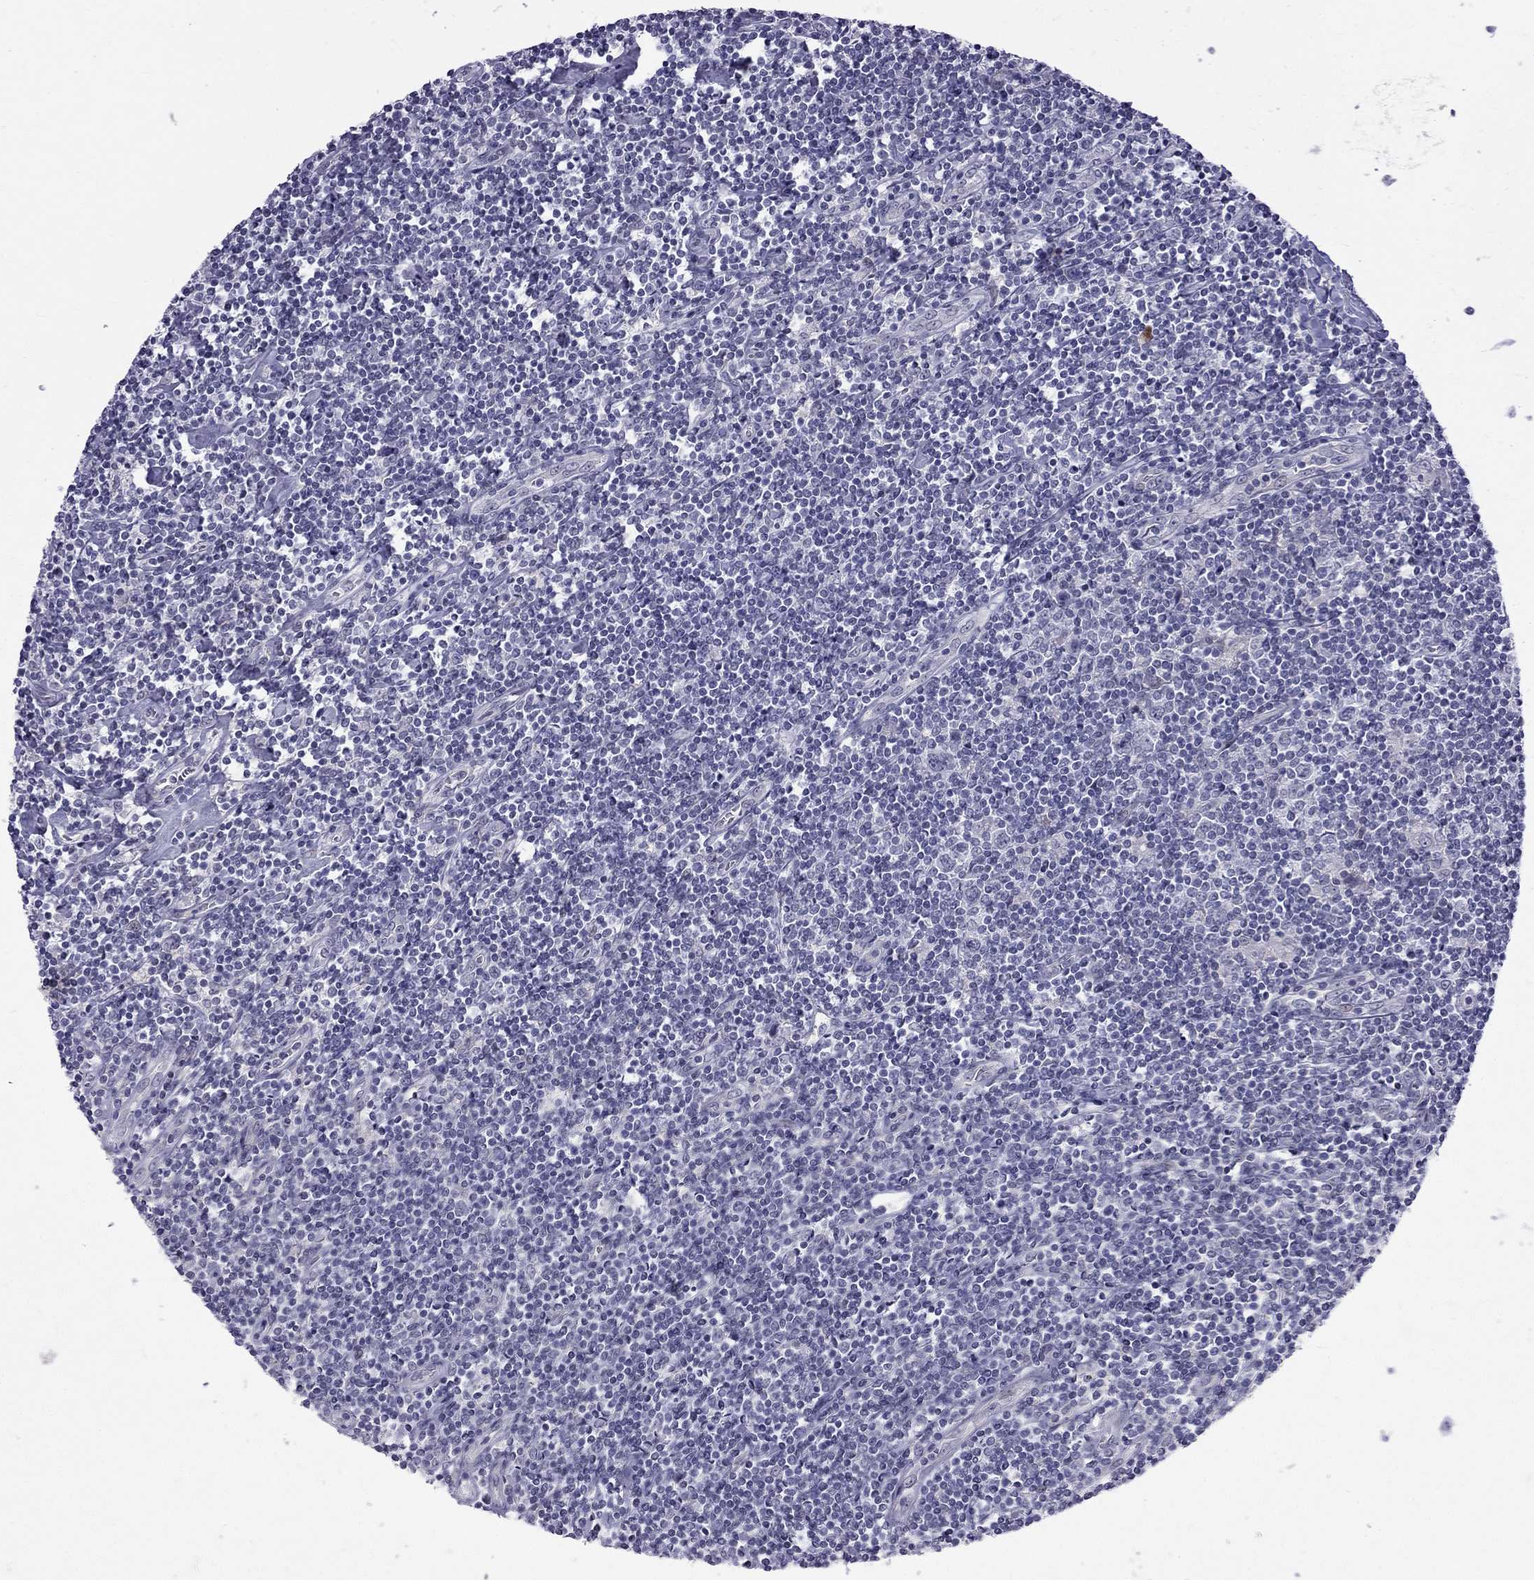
{"staining": {"intensity": "negative", "quantity": "none", "location": "none"}, "tissue": "lymphoma", "cell_type": "Tumor cells", "image_type": "cancer", "snomed": [{"axis": "morphology", "description": "Hodgkin's disease, NOS"}, {"axis": "topography", "description": "Lymph node"}], "caption": "Immunohistochemistry (IHC) histopathology image of lymphoma stained for a protein (brown), which reveals no positivity in tumor cells.", "gene": "RTL9", "patient": {"sex": "male", "age": 40}}